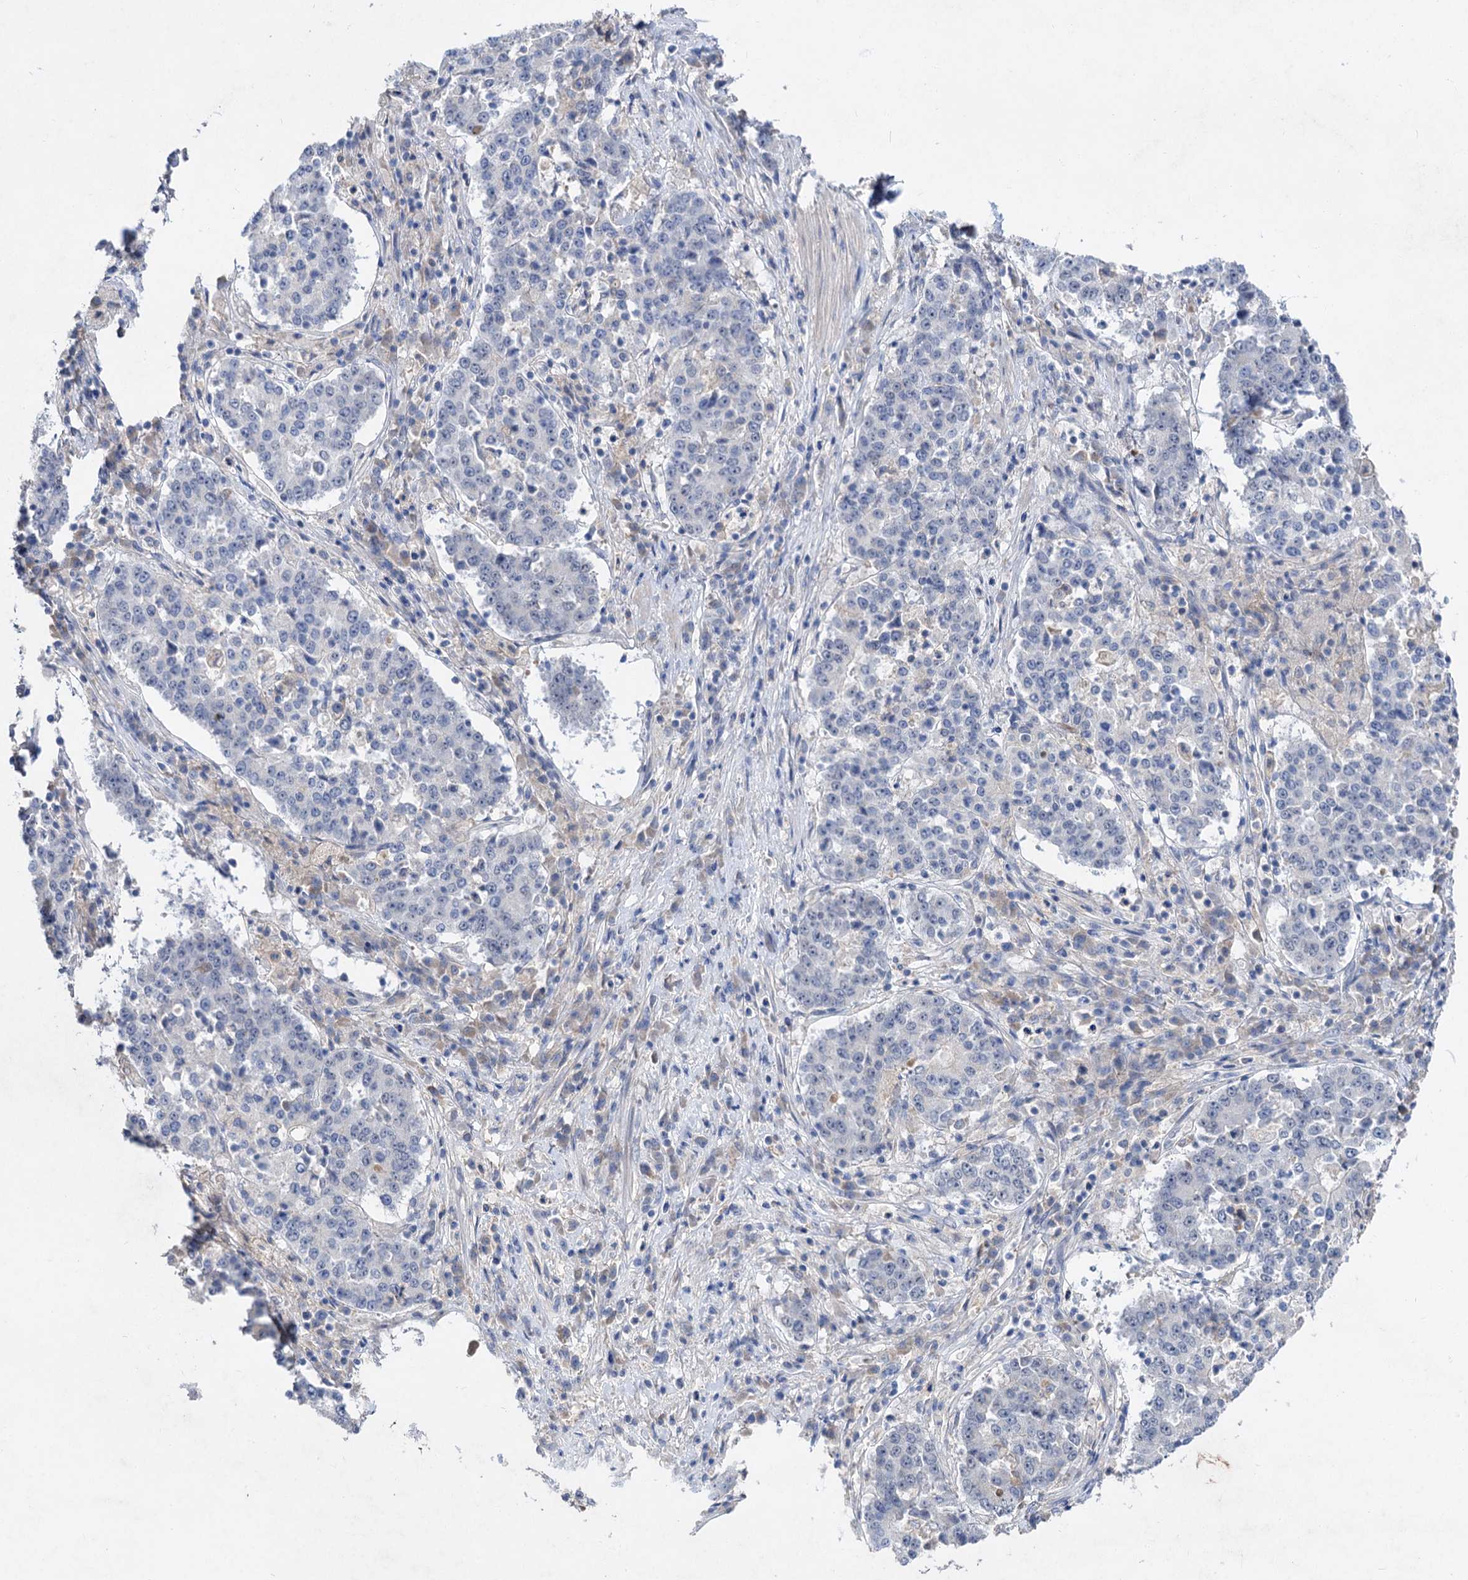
{"staining": {"intensity": "negative", "quantity": "none", "location": "none"}, "tissue": "stomach cancer", "cell_type": "Tumor cells", "image_type": "cancer", "snomed": [{"axis": "morphology", "description": "Adenocarcinoma, NOS"}, {"axis": "topography", "description": "Stomach"}], "caption": "High power microscopy image of an immunohistochemistry photomicrograph of stomach cancer, revealing no significant positivity in tumor cells.", "gene": "ATP4A", "patient": {"sex": "male", "age": 59}}